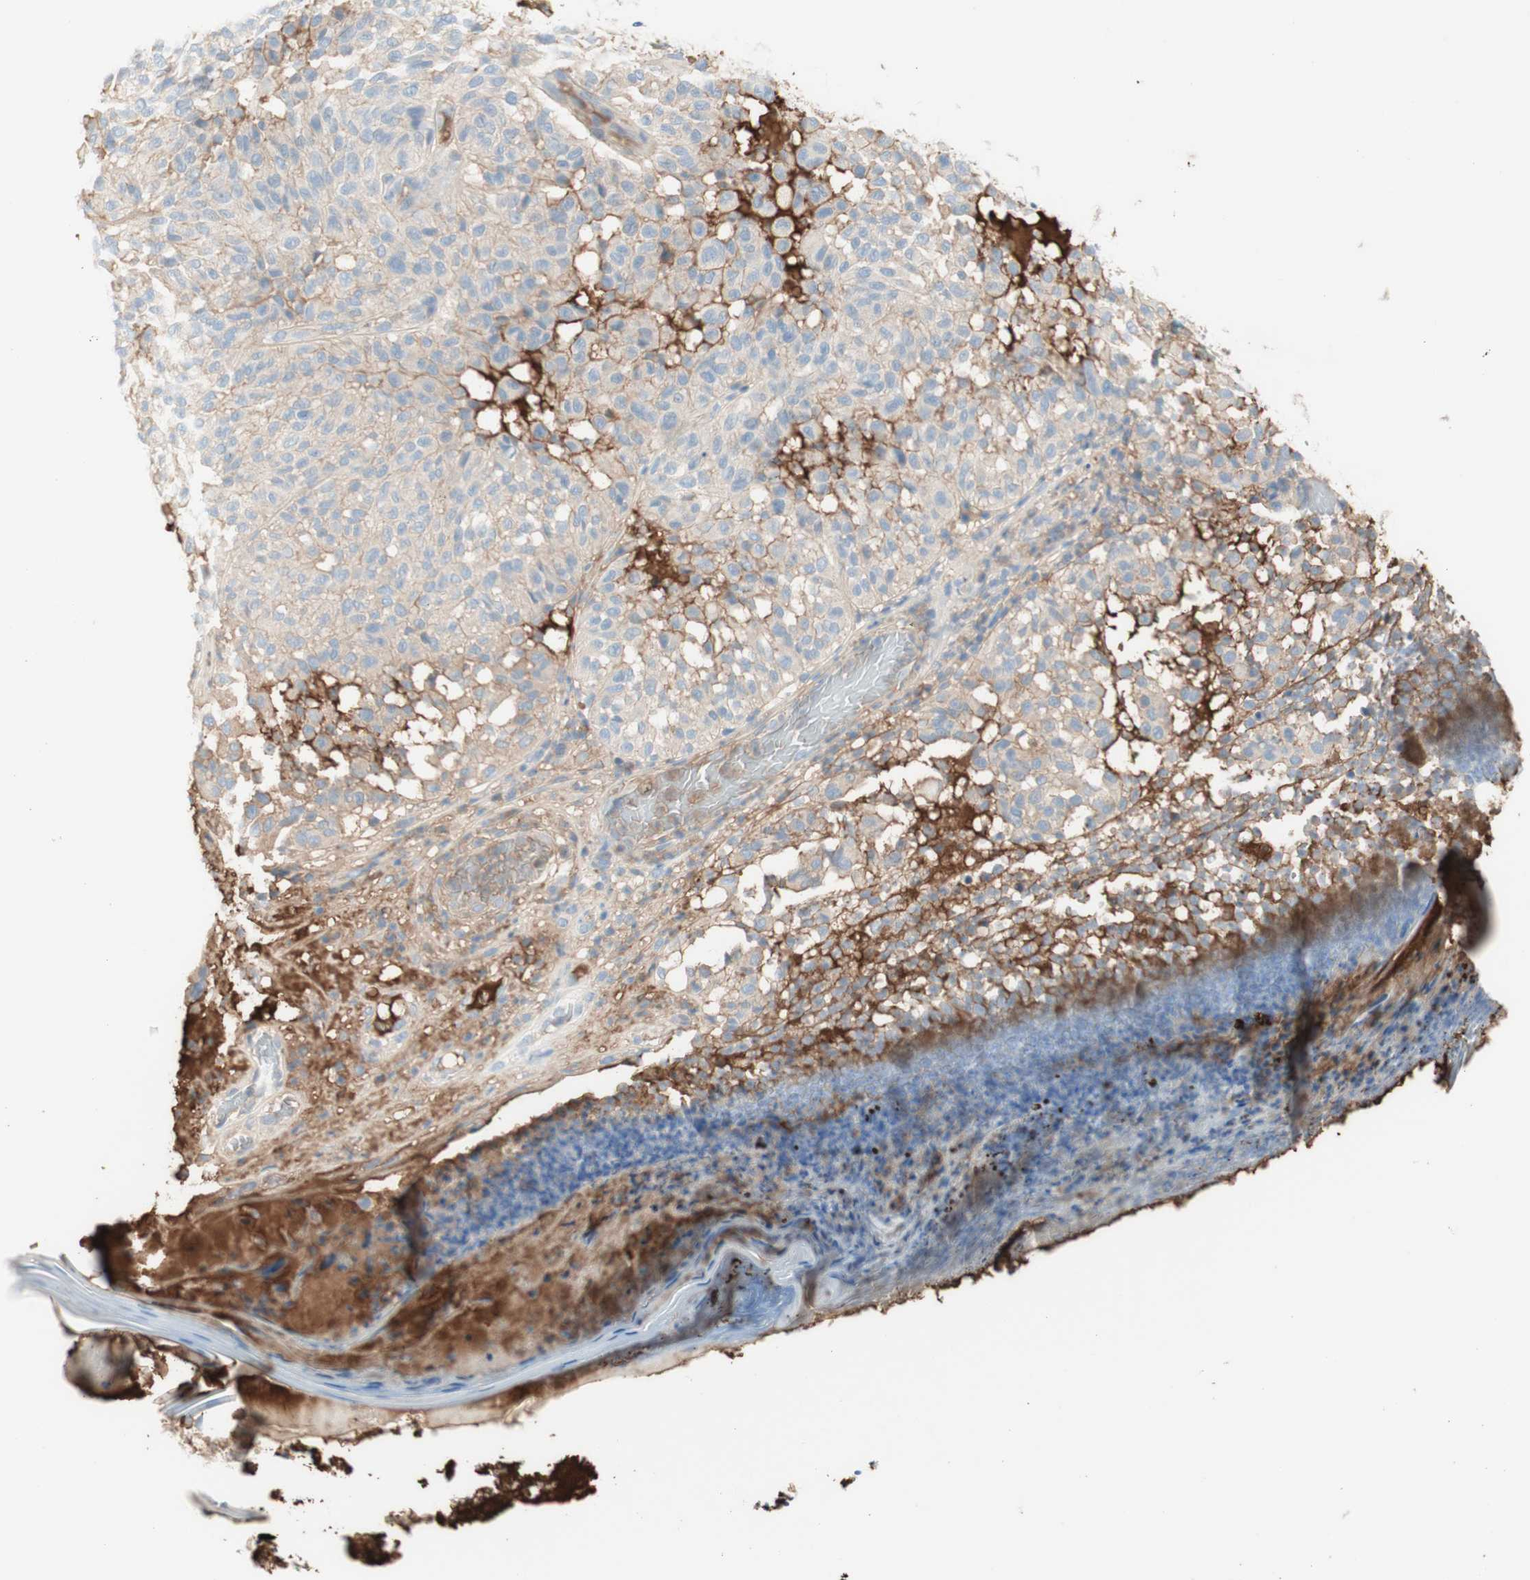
{"staining": {"intensity": "negative", "quantity": "none", "location": "none"}, "tissue": "melanoma", "cell_type": "Tumor cells", "image_type": "cancer", "snomed": [{"axis": "morphology", "description": "Malignant melanoma, NOS"}, {"axis": "topography", "description": "Skin"}], "caption": "High magnification brightfield microscopy of melanoma stained with DAB (brown) and counterstained with hematoxylin (blue): tumor cells show no significant expression.", "gene": "KNG1", "patient": {"sex": "female", "age": 46}}